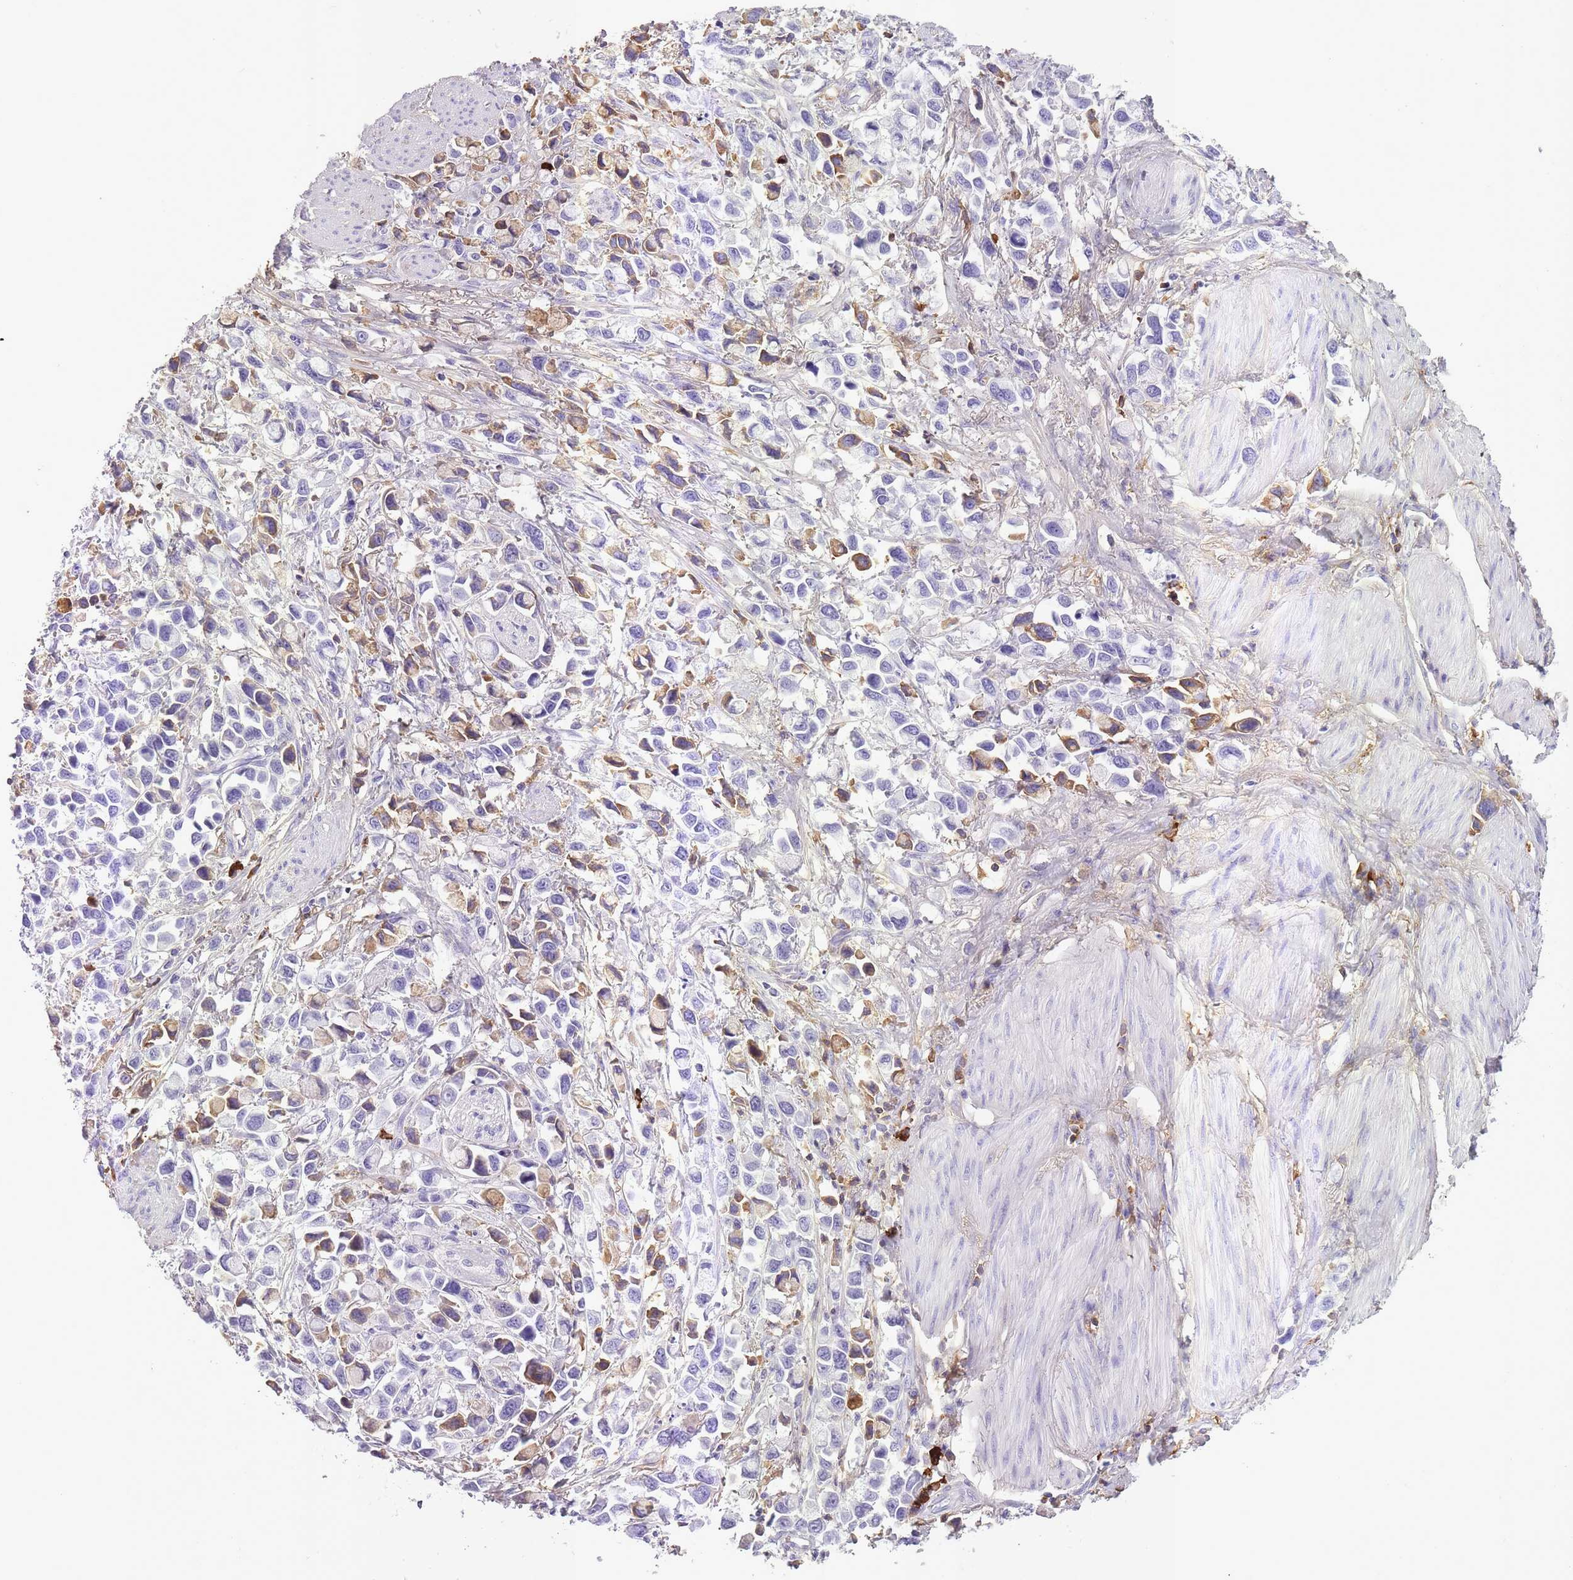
{"staining": {"intensity": "moderate", "quantity": "<25%", "location": "cytoplasmic/membranous"}, "tissue": "stomach cancer", "cell_type": "Tumor cells", "image_type": "cancer", "snomed": [{"axis": "morphology", "description": "Adenocarcinoma, NOS"}, {"axis": "topography", "description": "Stomach"}], "caption": "Stomach adenocarcinoma tissue exhibits moderate cytoplasmic/membranous staining in approximately <25% of tumor cells, visualized by immunohistochemistry.", "gene": "IGKV1D-42", "patient": {"sex": "female", "age": 81}}